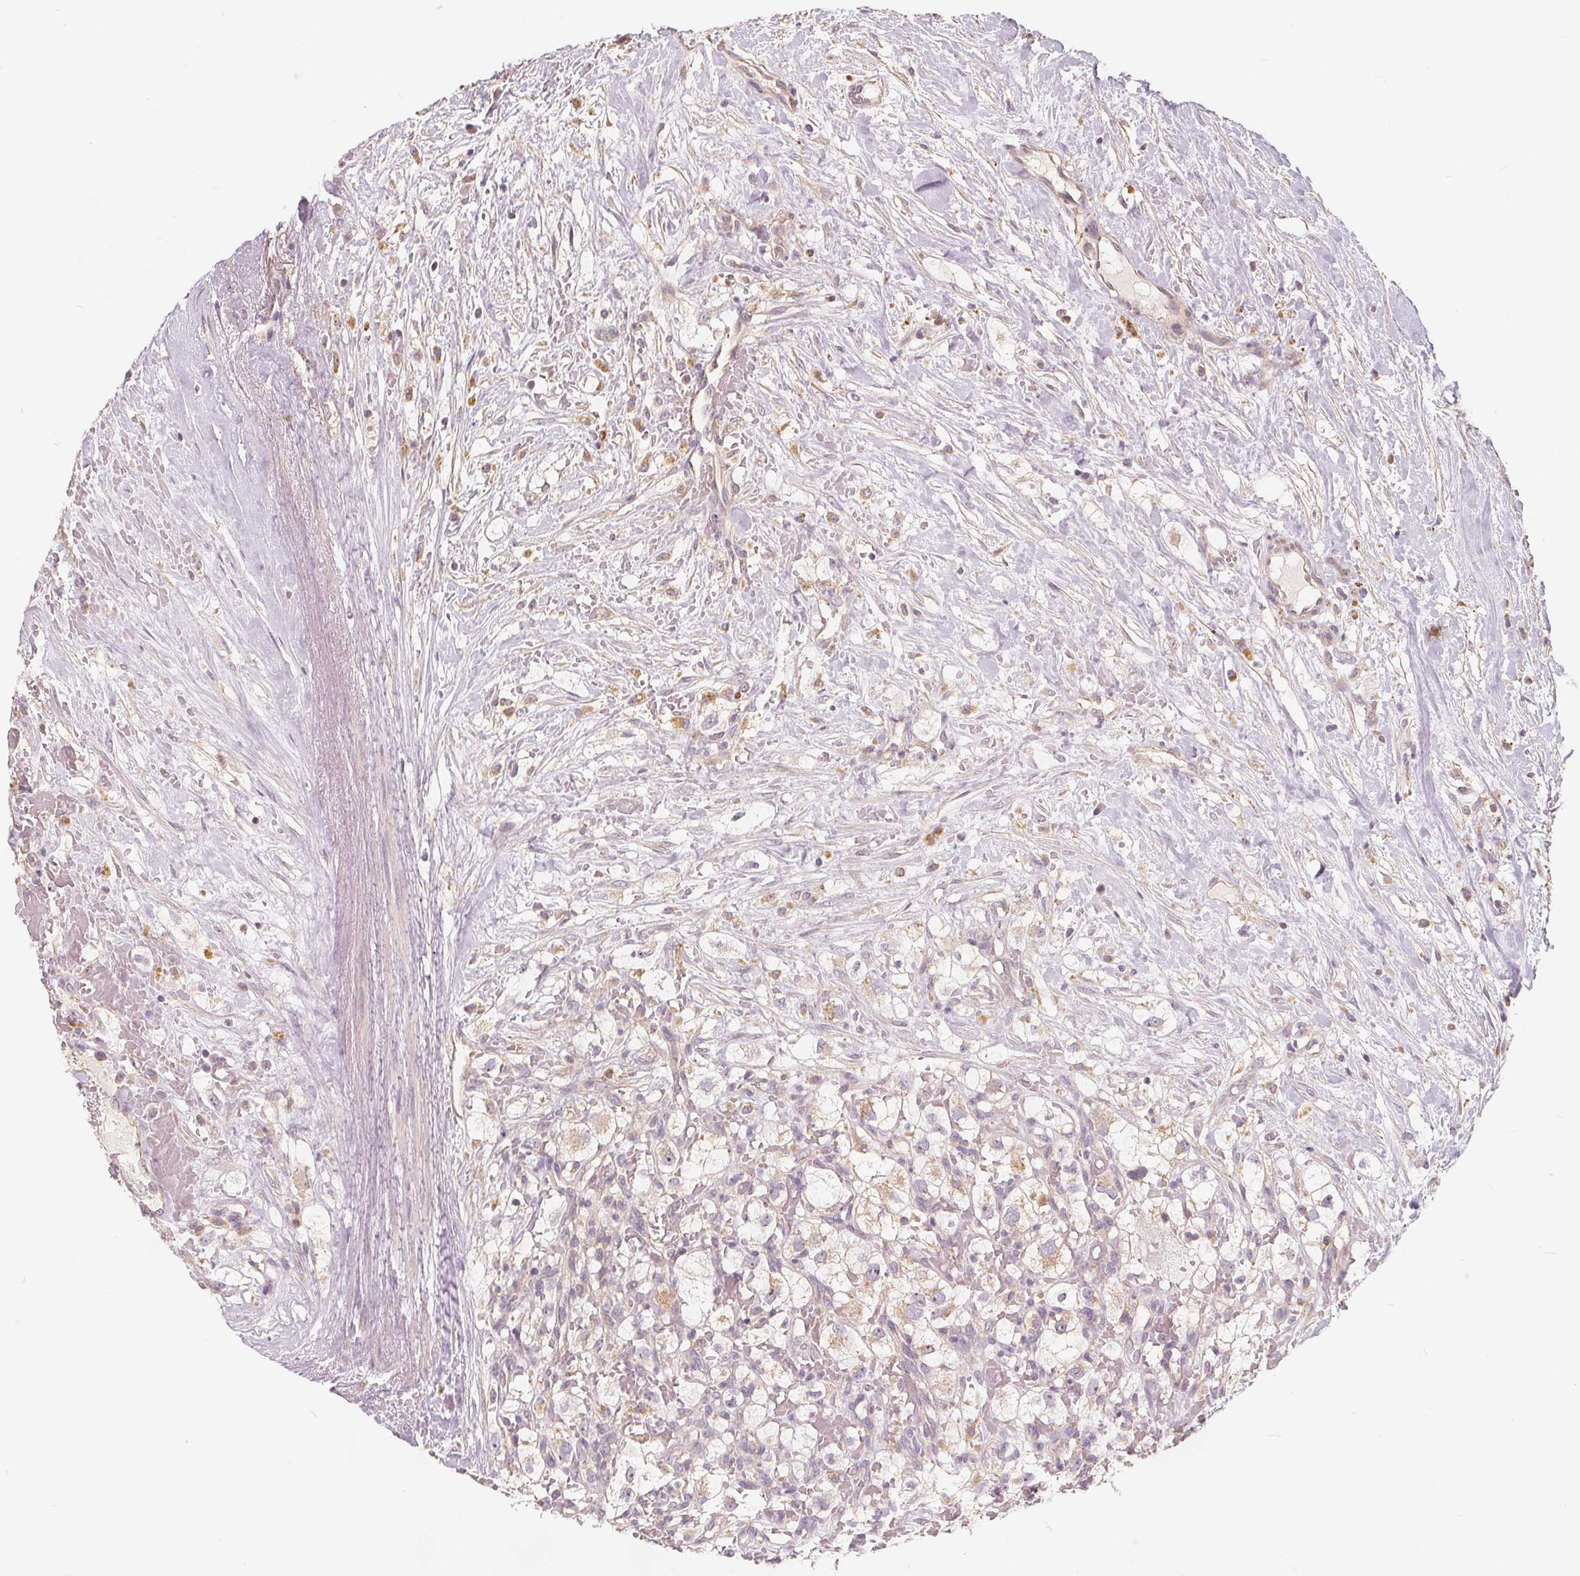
{"staining": {"intensity": "moderate", "quantity": "<25%", "location": "cytoplasmic/membranous"}, "tissue": "renal cancer", "cell_type": "Tumor cells", "image_type": "cancer", "snomed": [{"axis": "morphology", "description": "Adenocarcinoma, NOS"}, {"axis": "topography", "description": "Kidney"}], "caption": "Adenocarcinoma (renal) stained with immunohistochemistry (IHC) displays moderate cytoplasmic/membranous staining in about <25% of tumor cells.", "gene": "DRC3", "patient": {"sex": "male", "age": 59}}